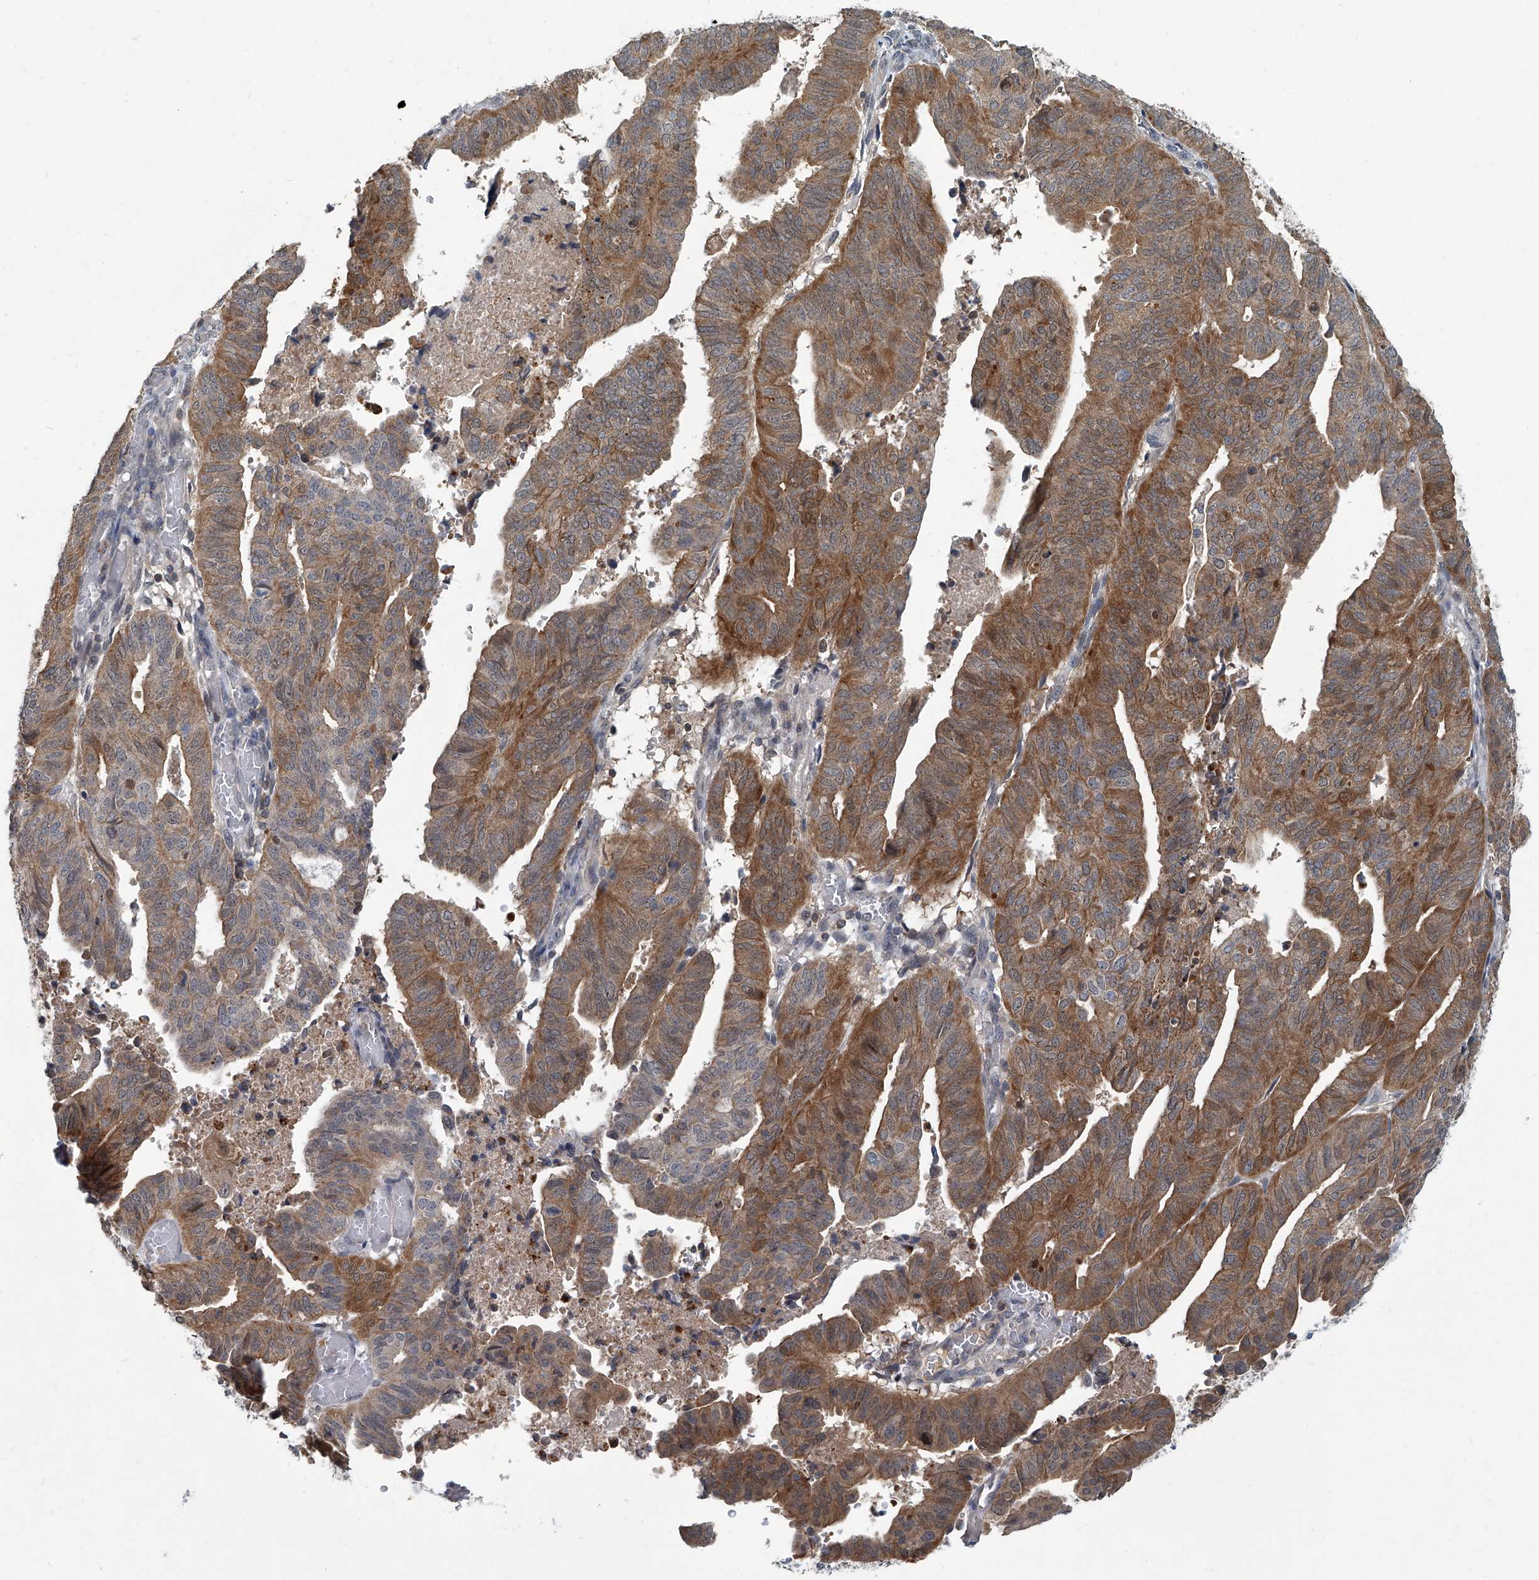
{"staining": {"intensity": "moderate", "quantity": ">75%", "location": "cytoplasmic/membranous"}, "tissue": "endometrial cancer", "cell_type": "Tumor cells", "image_type": "cancer", "snomed": [{"axis": "morphology", "description": "Adenocarcinoma, NOS"}, {"axis": "topography", "description": "Uterus"}], "caption": "Immunohistochemical staining of human adenocarcinoma (endometrial) displays medium levels of moderate cytoplasmic/membranous protein positivity in about >75% of tumor cells.", "gene": "AKNAD1", "patient": {"sex": "female", "age": 77}}